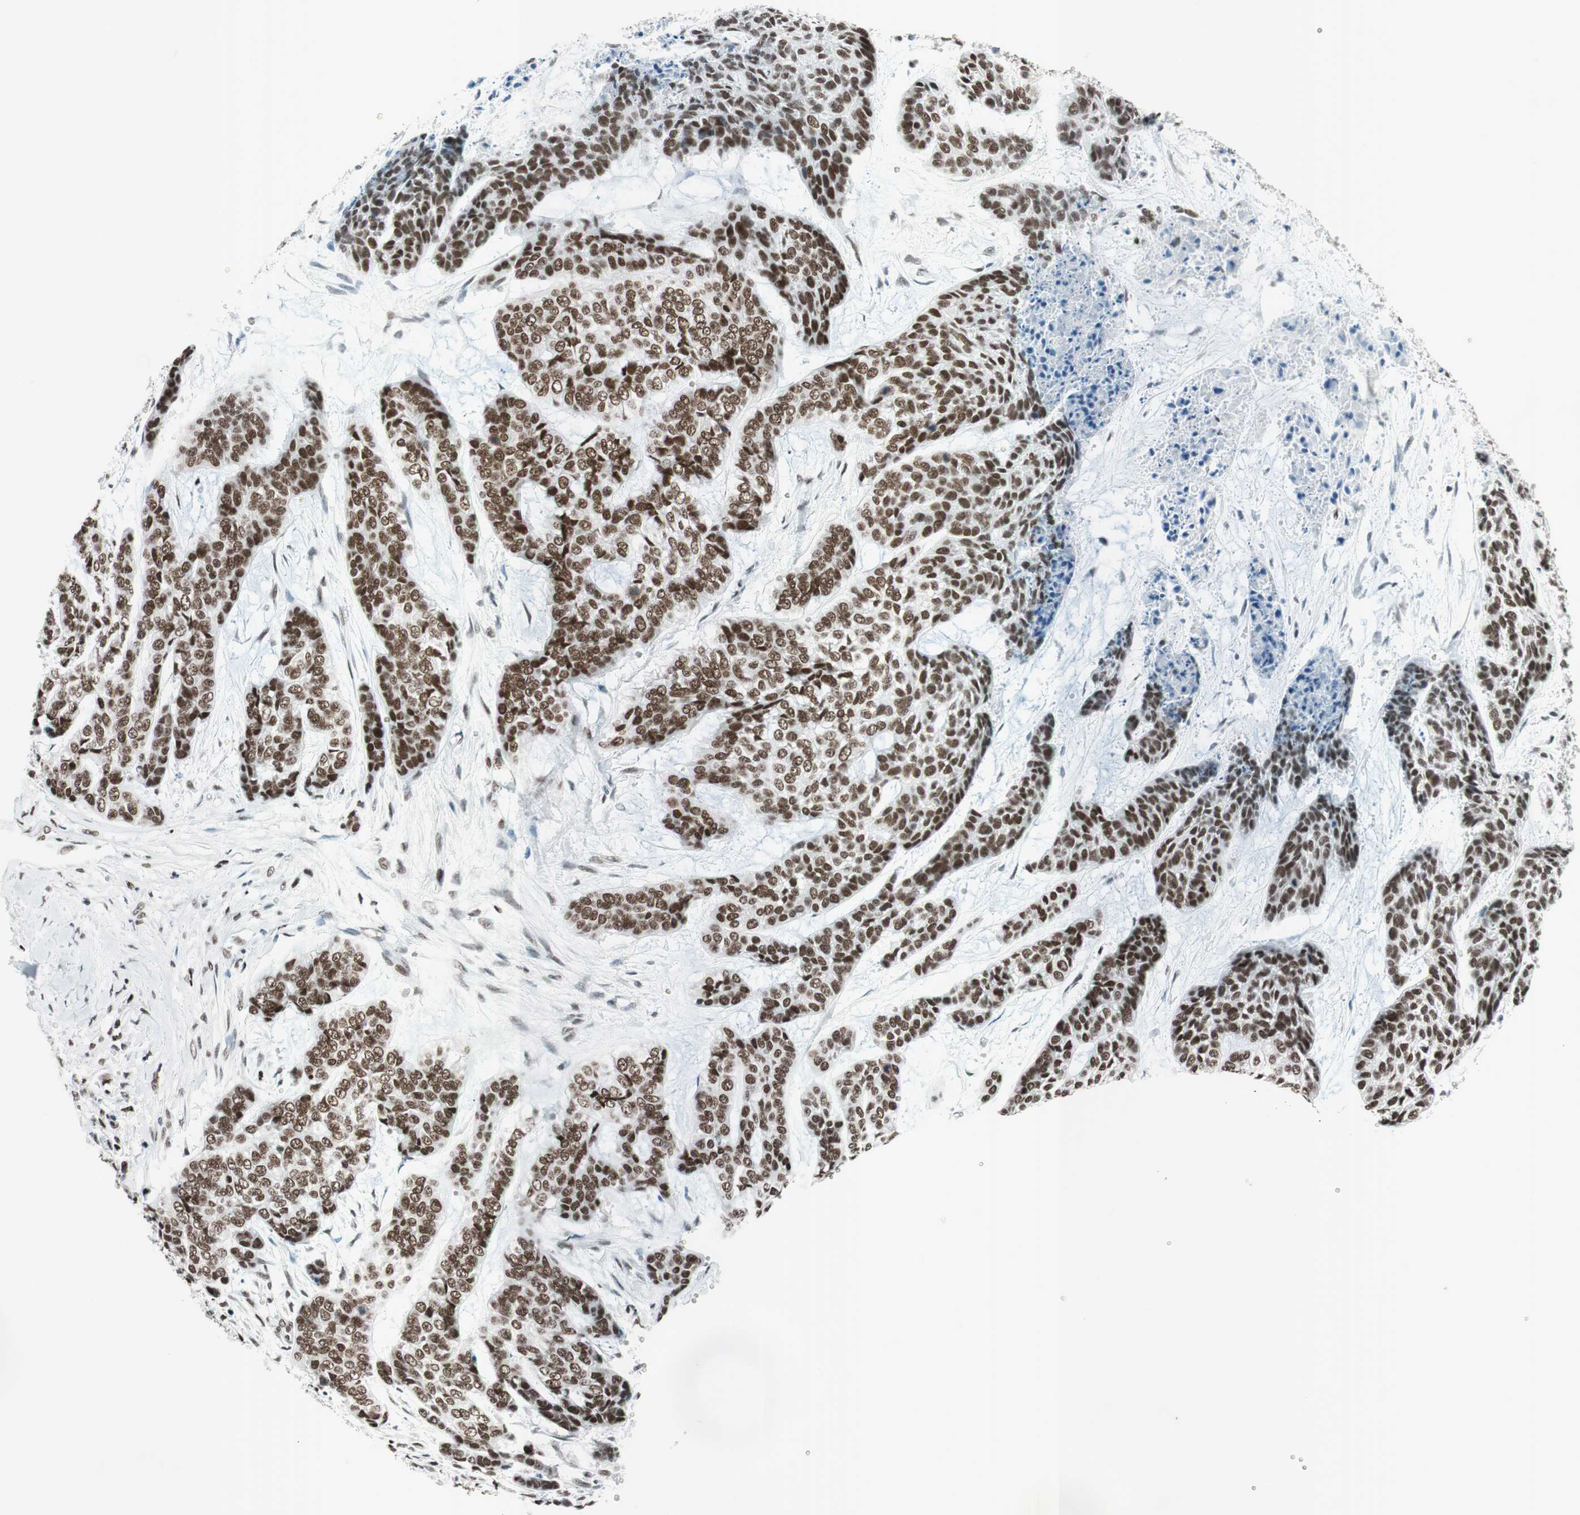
{"staining": {"intensity": "strong", "quantity": ">75%", "location": "nuclear"}, "tissue": "skin cancer", "cell_type": "Tumor cells", "image_type": "cancer", "snomed": [{"axis": "morphology", "description": "Basal cell carcinoma"}, {"axis": "topography", "description": "Skin"}], "caption": "This photomicrograph shows immunohistochemistry staining of skin cancer (basal cell carcinoma), with high strong nuclear staining in about >75% of tumor cells.", "gene": "ARID1A", "patient": {"sex": "female", "age": 64}}